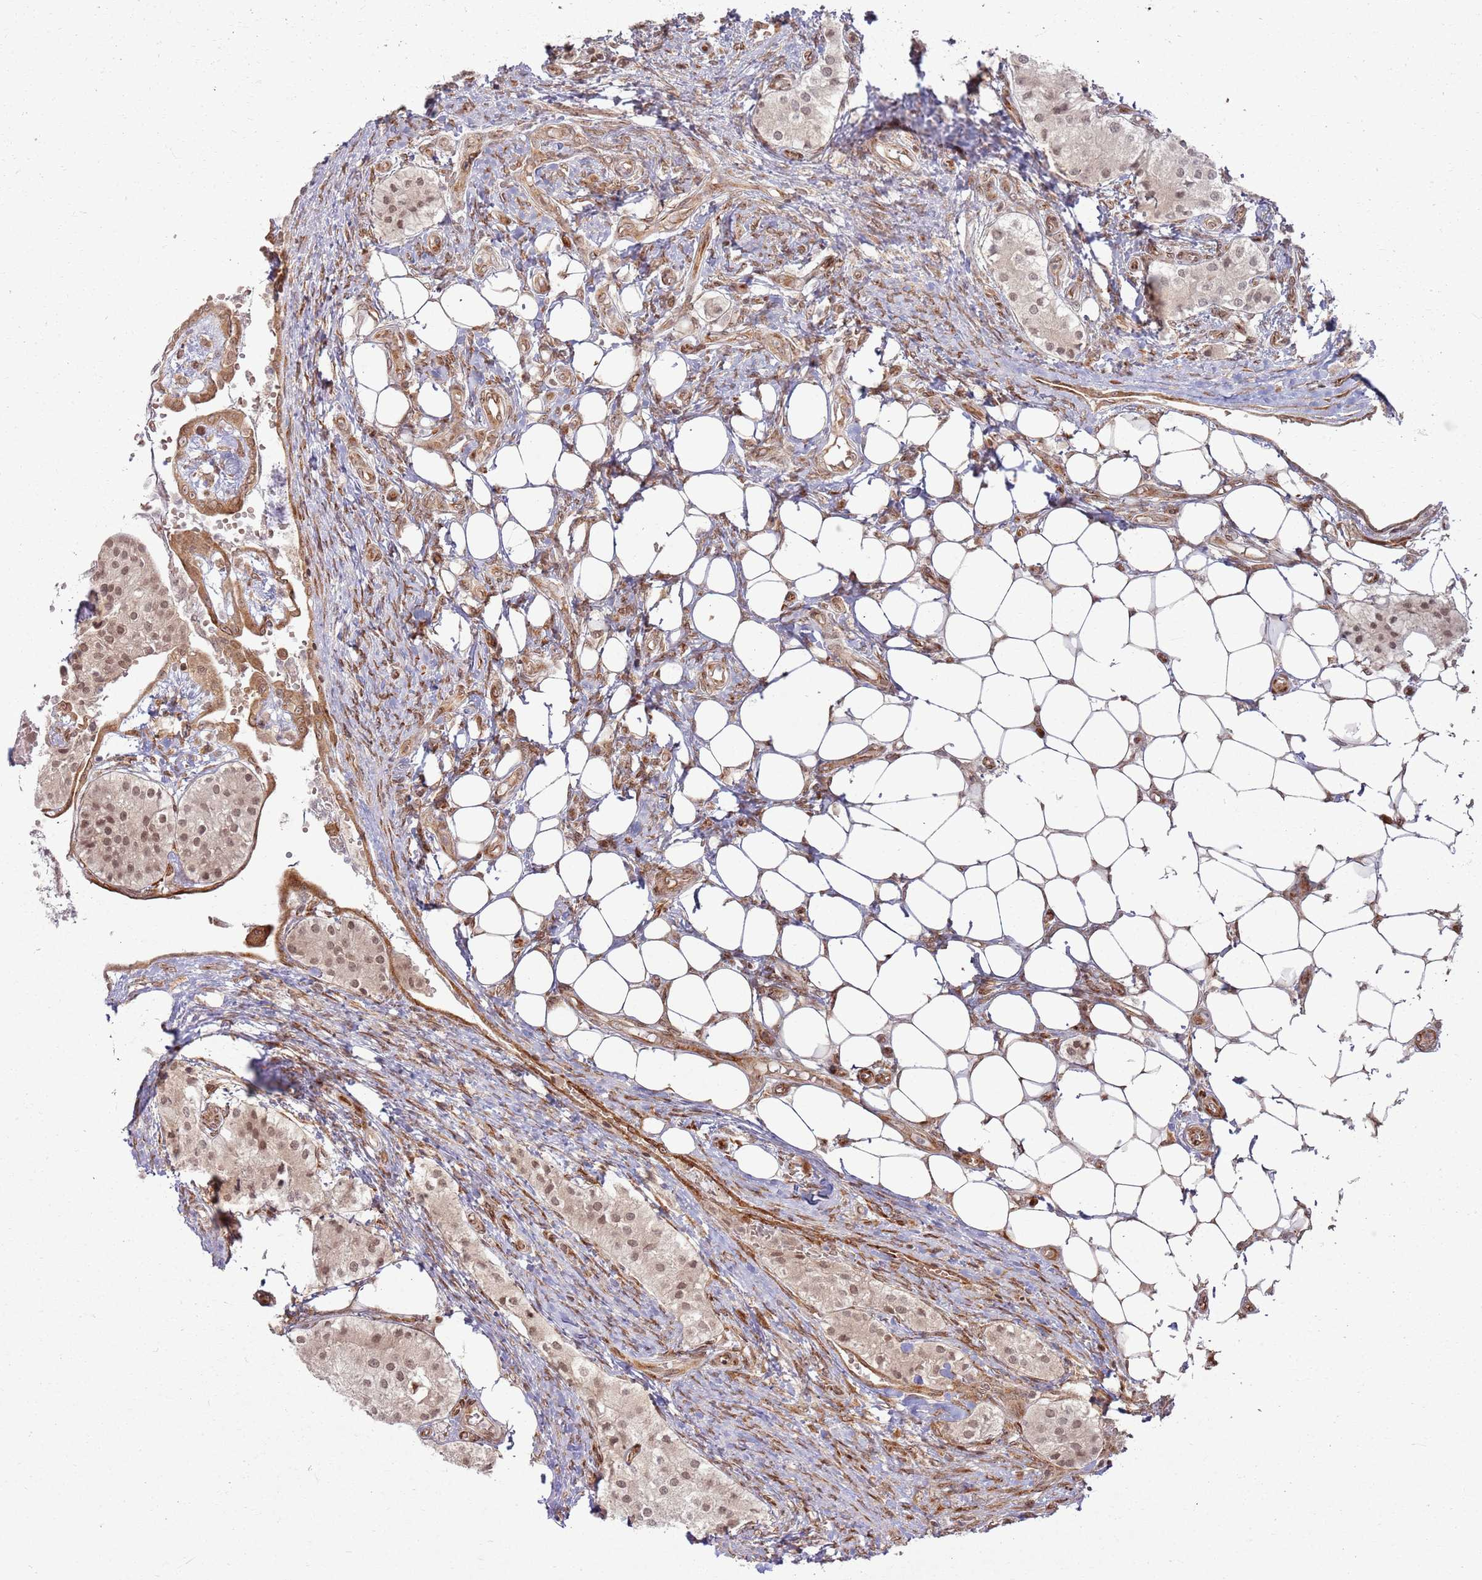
{"staining": {"intensity": "strong", "quantity": ">75%", "location": "nuclear"}, "tissue": "carcinoid", "cell_type": "Tumor cells", "image_type": "cancer", "snomed": [{"axis": "morphology", "description": "Carcinoid, malignant, NOS"}, {"axis": "topography", "description": "Colon"}], "caption": "Immunohistochemical staining of carcinoid (malignant) exhibits high levels of strong nuclear expression in about >75% of tumor cells.", "gene": "KLHL36", "patient": {"sex": "female", "age": 52}}